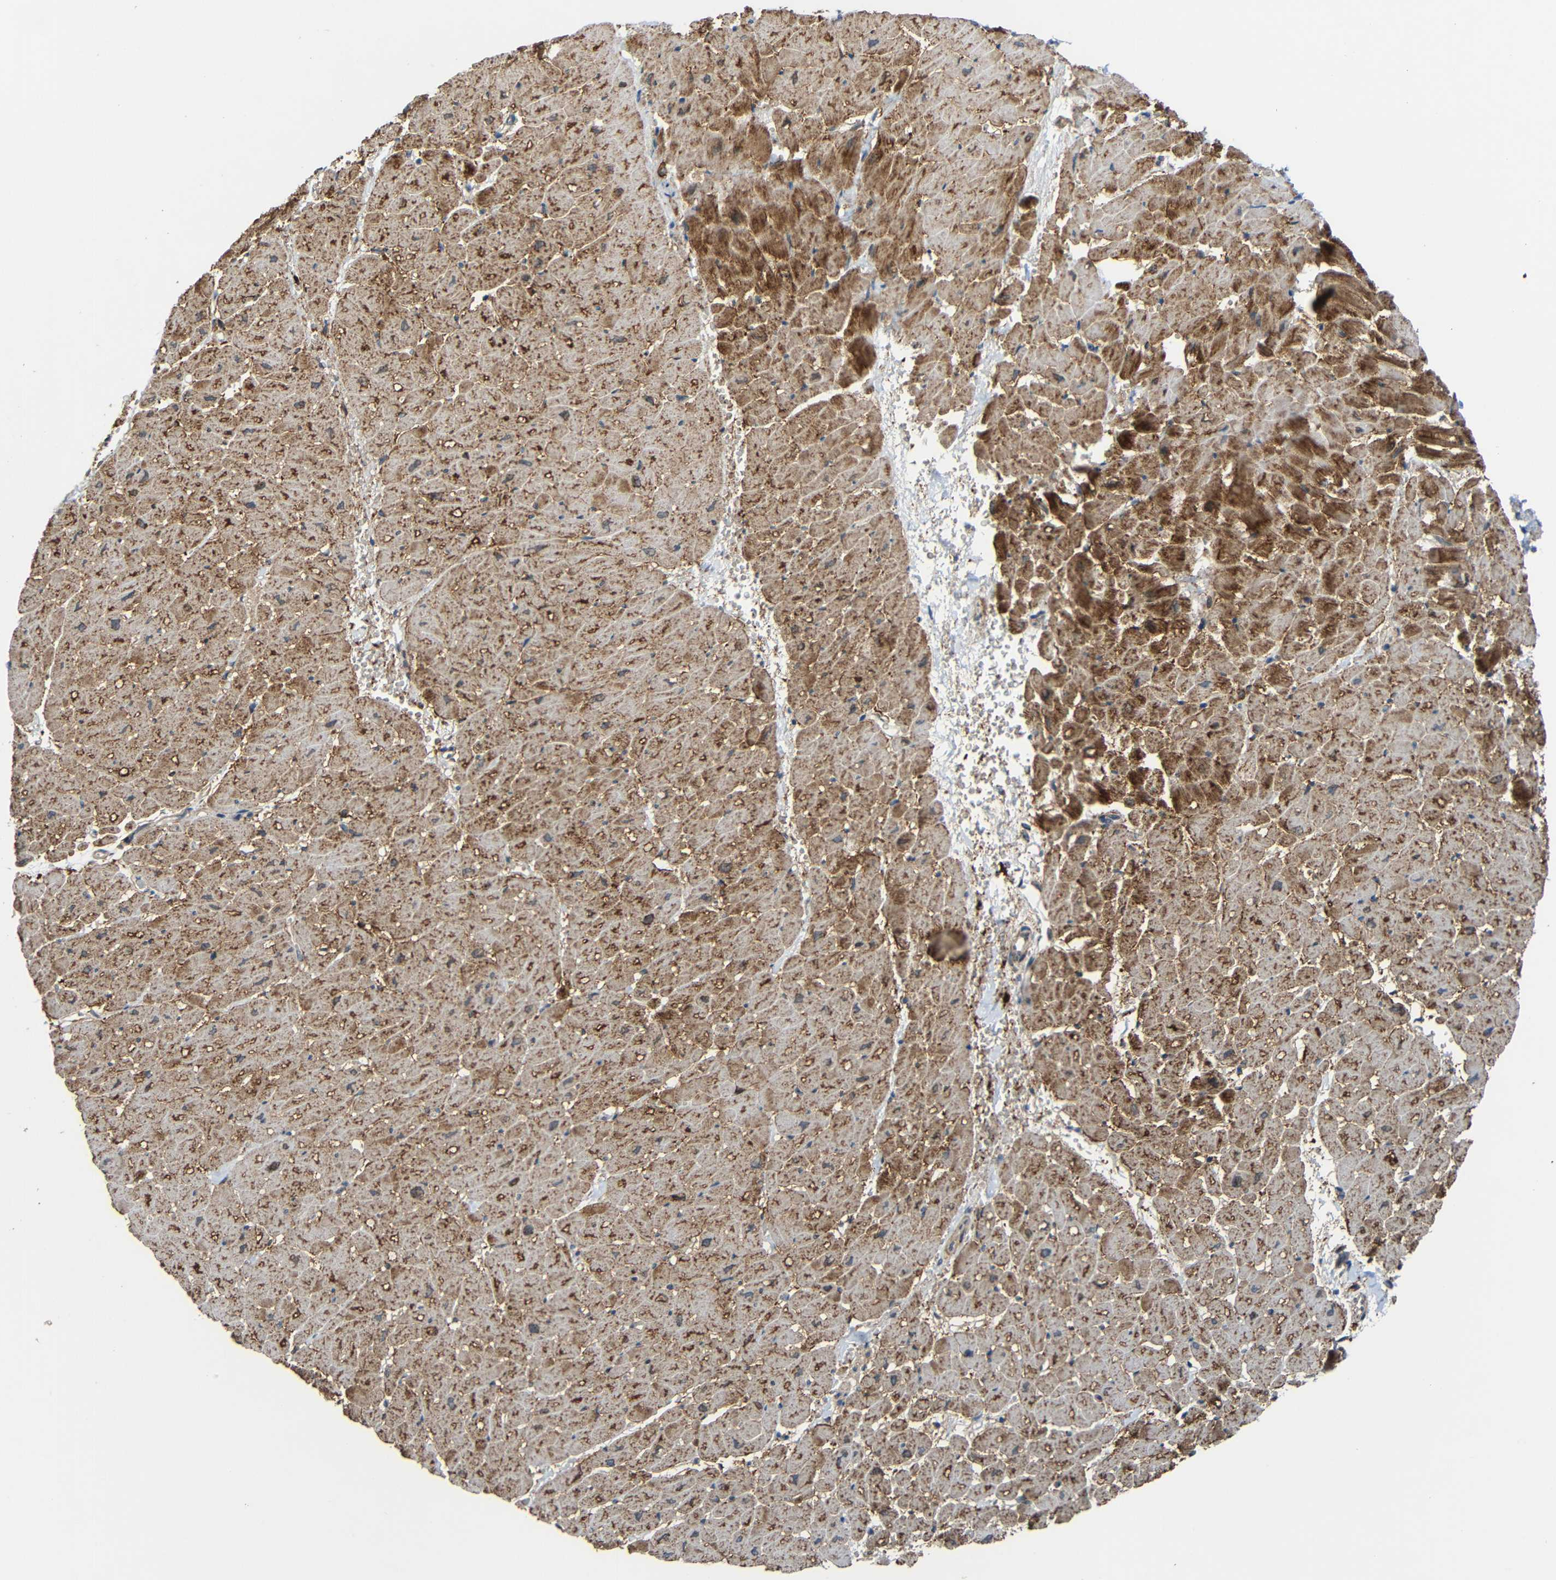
{"staining": {"intensity": "moderate", "quantity": ">75%", "location": "cytoplasmic/membranous"}, "tissue": "heart muscle", "cell_type": "Cardiomyocytes", "image_type": "normal", "snomed": [{"axis": "morphology", "description": "Normal tissue, NOS"}, {"axis": "topography", "description": "Heart"}], "caption": "The histopathology image shows staining of normal heart muscle, revealing moderate cytoplasmic/membranous protein staining (brown color) within cardiomyocytes. The staining was performed using DAB to visualize the protein expression in brown, while the nuclei were stained in blue with hematoxylin (Magnification: 20x).", "gene": "C1GALT1", "patient": {"sex": "male", "age": 45}}